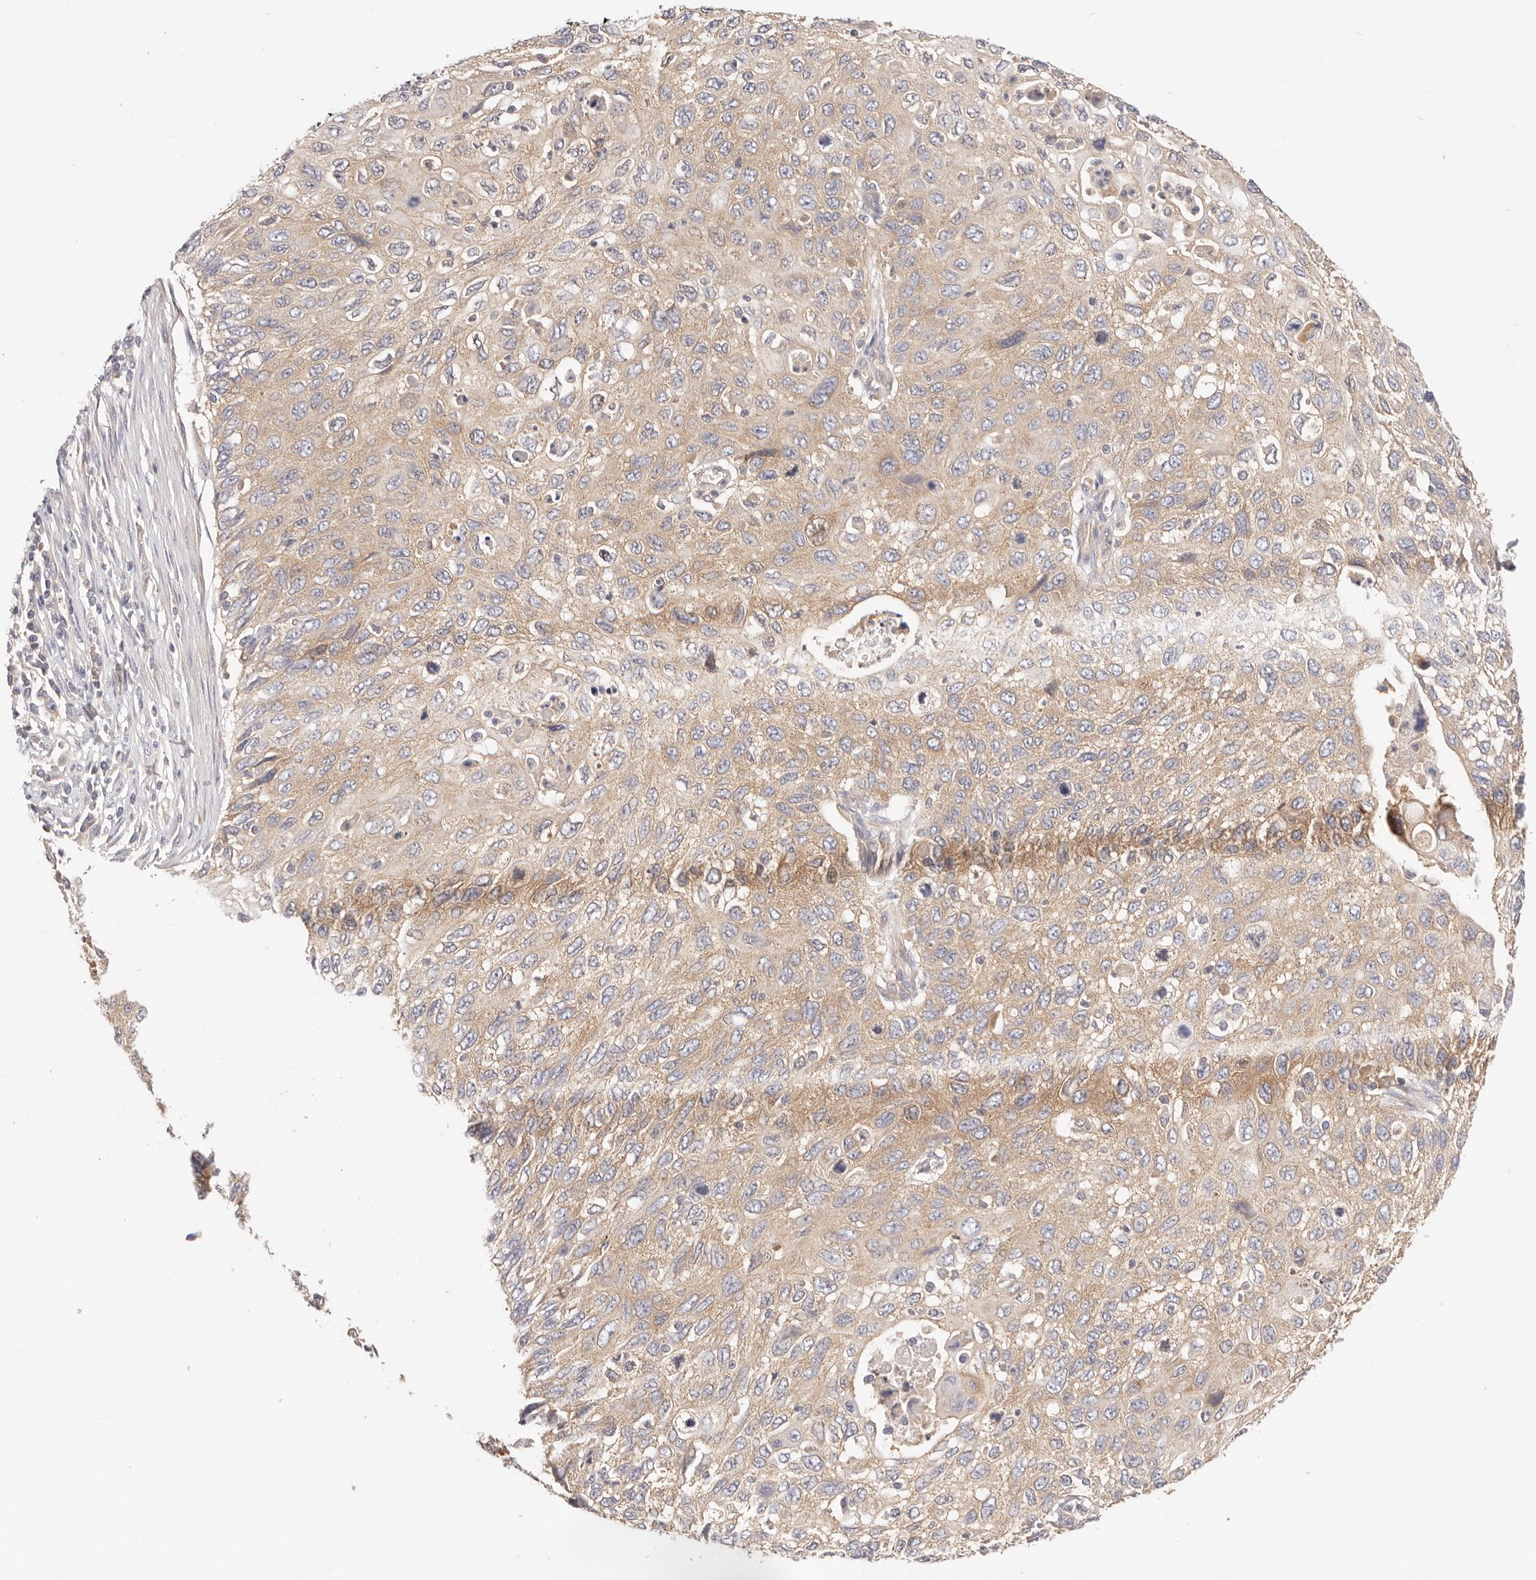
{"staining": {"intensity": "weak", "quantity": ">75%", "location": "cytoplasmic/membranous"}, "tissue": "cervical cancer", "cell_type": "Tumor cells", "image_type": "cancer", "snomed": [{"axis": "morphology", "description": "Squamous cell carcinoma, NOS"}, {"axis": "topography", "description": "Cervix"}], "caption": "Immunohistochemical staining of human squamous cell carcinoma (cervical) displays weak cytoplasmic/membranous protein staining in approximately >75% of tumor cells. (DAB (3,3'-diaminobenzidine) IHC with brightfield microscopy, high magnification).", "gene": "KCMF1", "patient": {"sex": "female", "age": 70}}